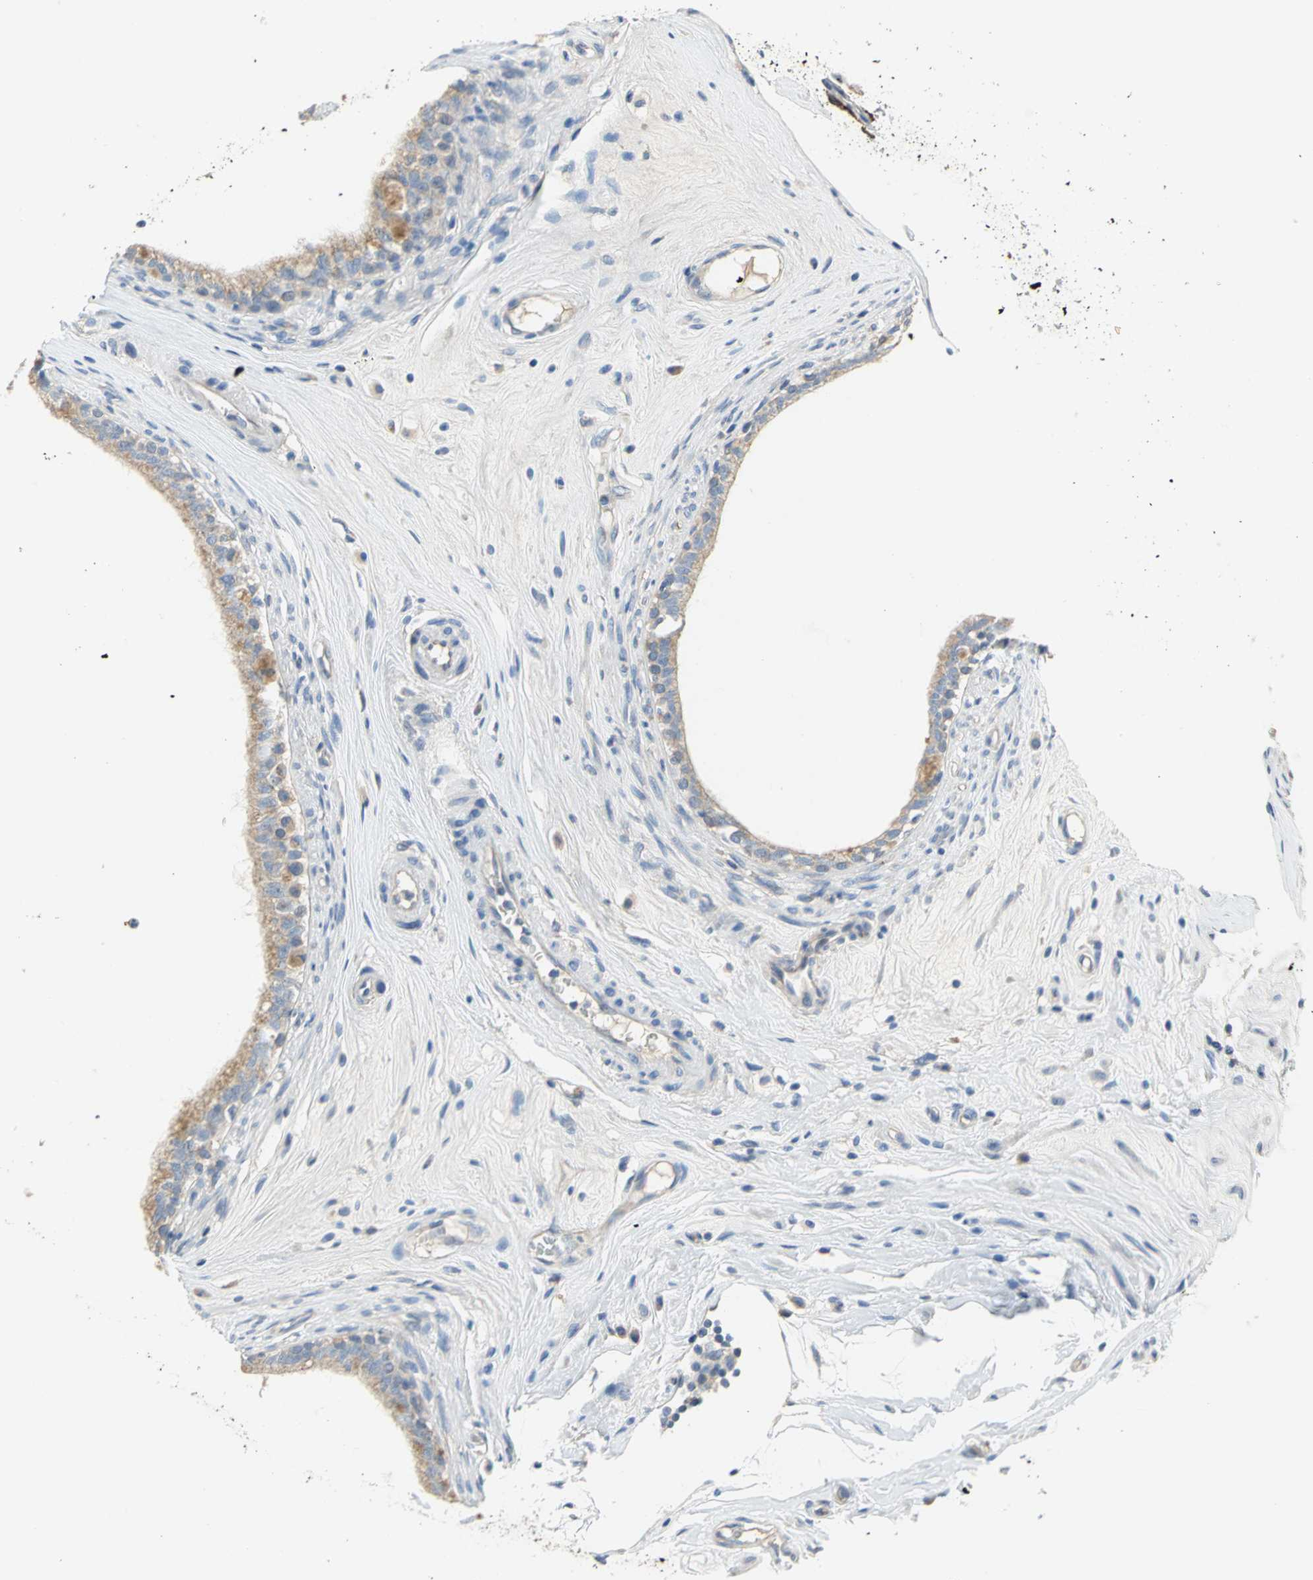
{"staining": {"intensity": "moderate", "quantity": ">75%", "location": "cytoplasmic/membranous"}, "tissue": "epididymis", "cell_type": "Glandular cells", "image_type": "normal", "snomed": [{"axis": "morphology", "description": "Normal tissue, NOS"}, {"axis": "morphology", "description": "Inflammation, NOS"}, {"axis": "topography", "description": "Epididymis"}], "caption": "Immunohistochemical staining of unremarkable human epididymis reveals >75% levels of moderate cytoplasmic/membranous protein staining in about >75% of glandular cells. The staining was performed using DAB (3,3'-diaminobenzidine) to visualize the protein expression in brown, while the nuclei were stained in blue with hematoxylin (Magnification: 20x).", "gene": "HTR1F", "patient": {"sex": "male", "age": 84}}